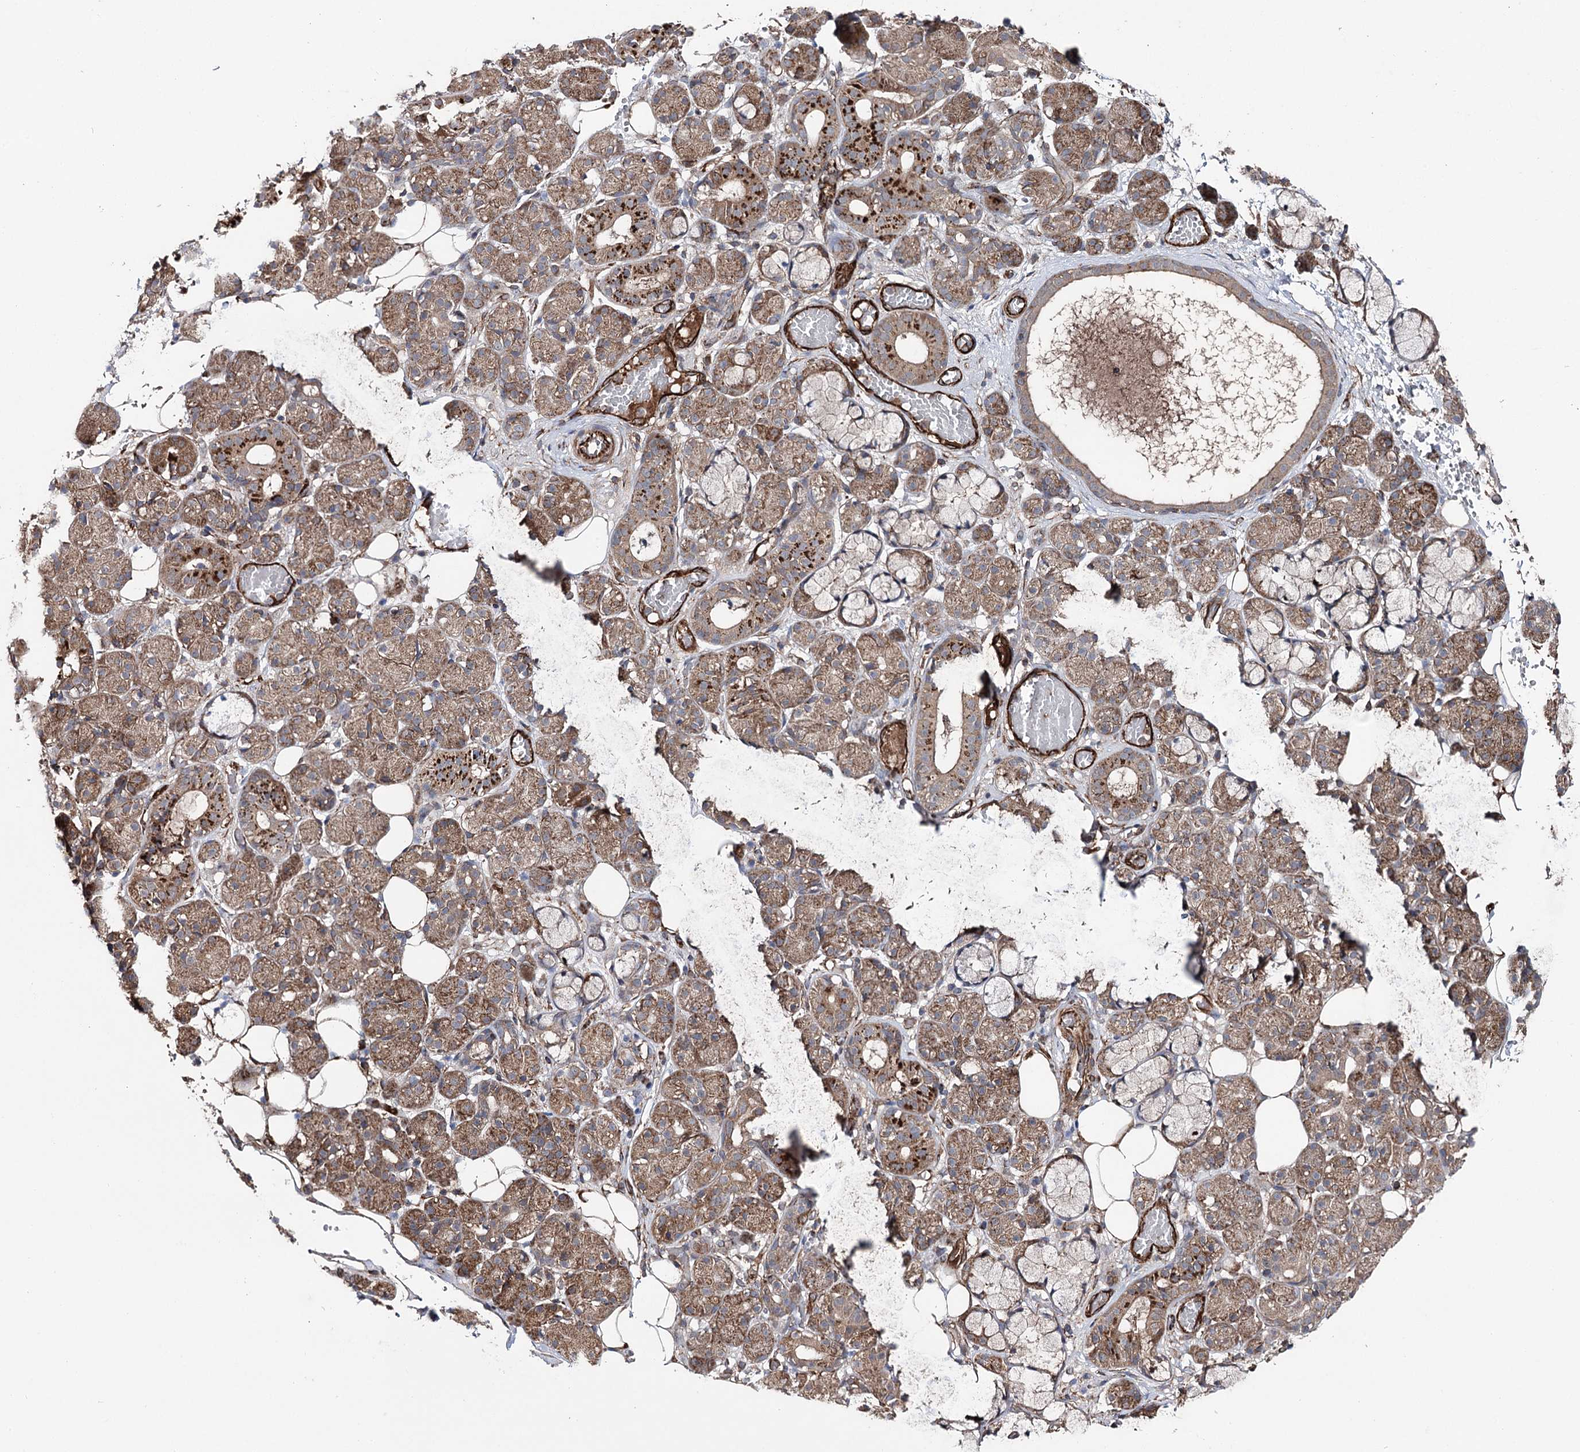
{"staining": {"intensity": "moderate", "quantity": ">75%", "location": "cytoplasmic/membranous"}, "tissue": "salivary gland", "cell_type": "Glandular cells", "image_type": "normal", "snomed": [{"axis": "morphology", "description": "Normal tissue, NOS"}, {"axis": "topography", "description": "Salivary gland"}], "caption": "Immunohistochemistry staining of normal salivary gland, which displays medium levels of moderate cytoplasmic/membranous staining in approximately >75% of glandular cells indicating moderate cytoplasmic/membranous protein staining. The staining was performed using DAB (brown) for protein detection and nuclei were counterstained in hematoxylin (blue).", "gene": "MIB1", "patient": {"sex": "male", "age": 63}}